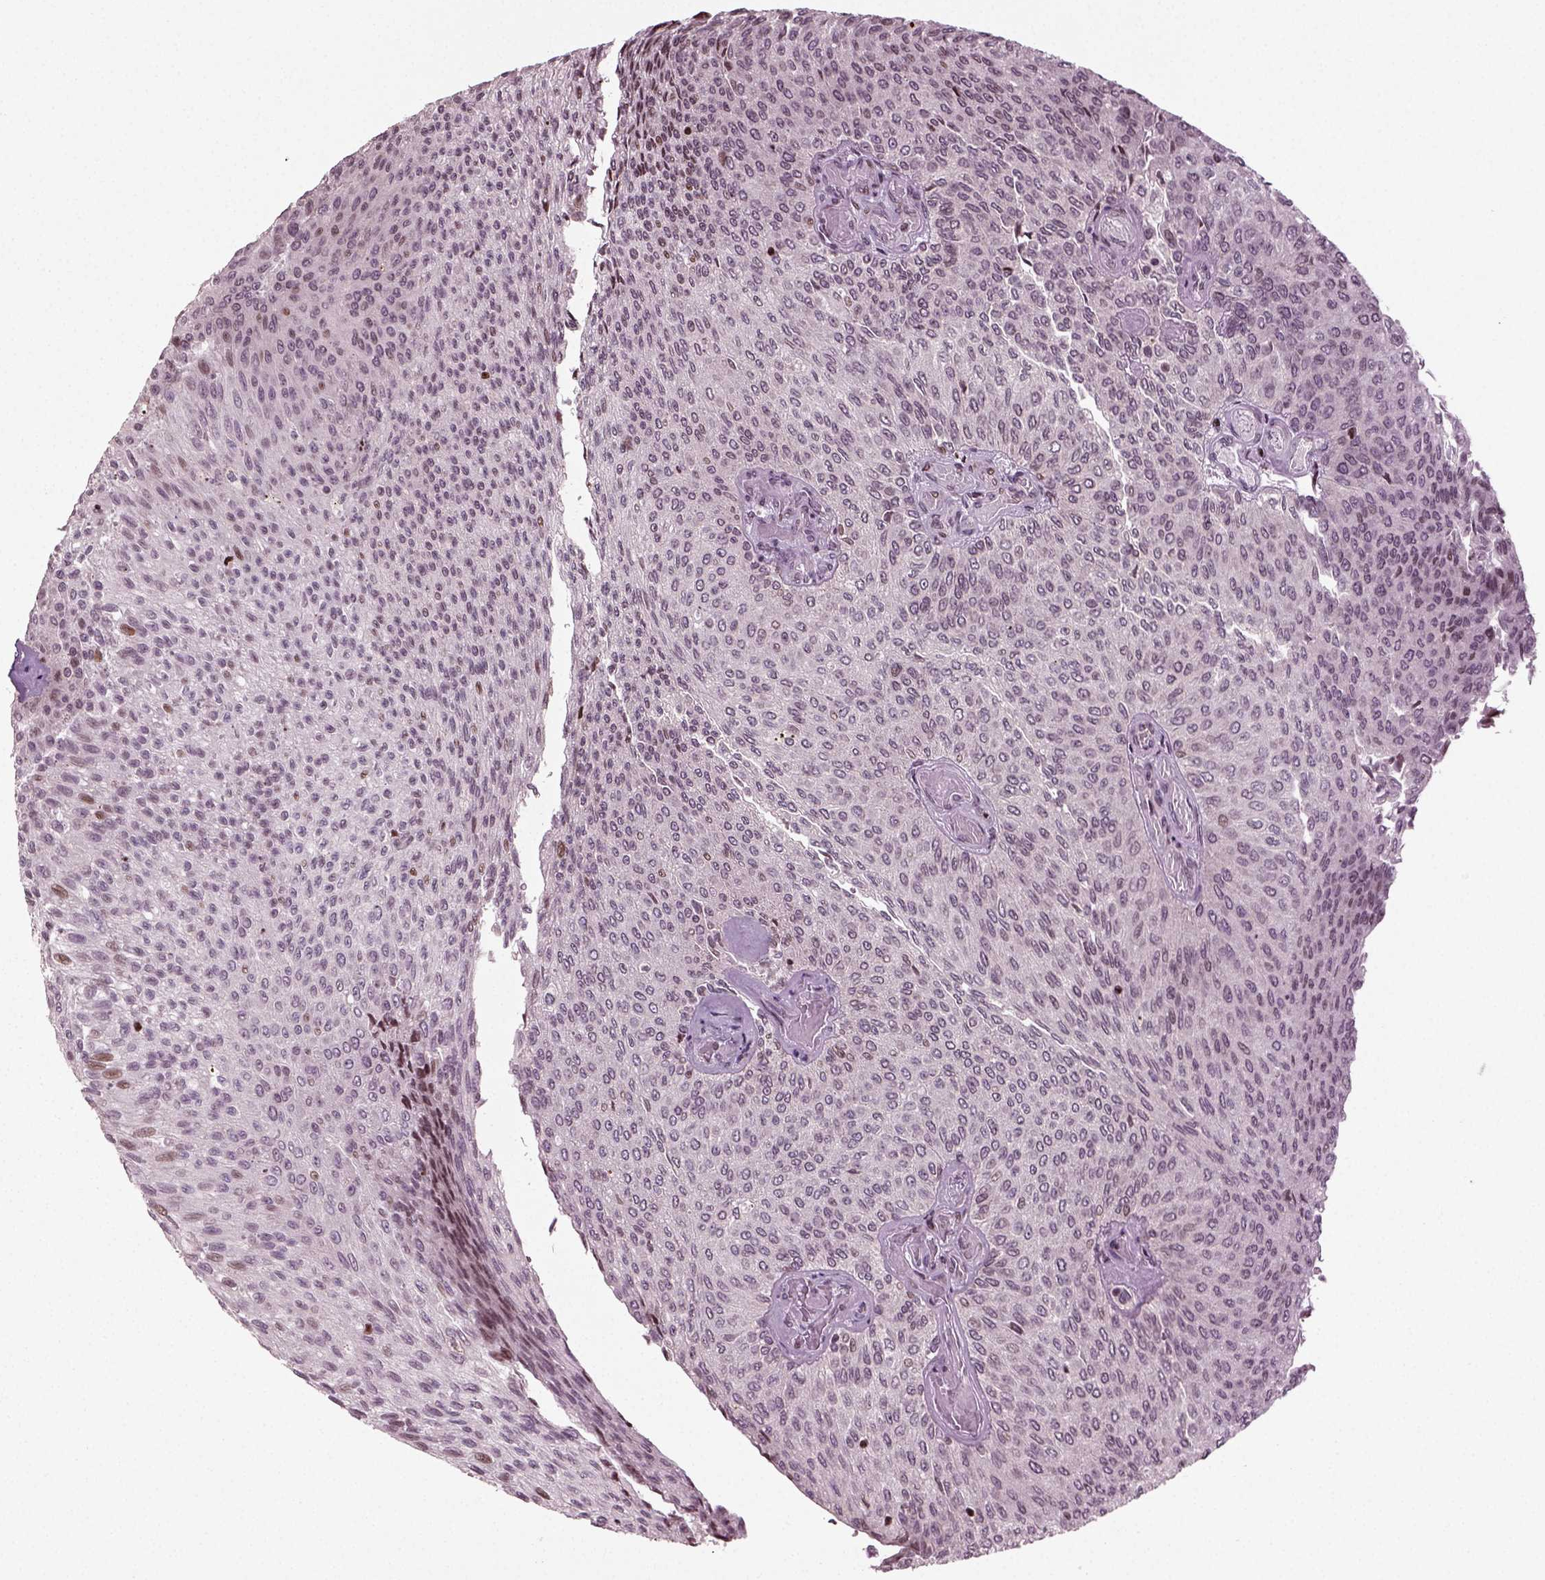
{"staining": {"intensity": "moderate", "quantity": "<25%", "location": "nuclear"}, "tissue": "urothelial cancer", "cell_type": "Tumor cells", "image_type": "cancer", "snomed": [{"axis": "morphology", "description": "Urothelial carcinoma, Low grade"}, {"axis": "topography", "description": "Ureter, NOS"}, {"axis": "topography", "description": "Urinary bladder"}], "caption": "Tumor cells reveal moderate nuclear staining in approximately <25% of cells in low-grade urothelial carcinoma. Nuclei are stained in blue.", "gene": "HEYL", "patient": {"sex": "male", "age": 78}}